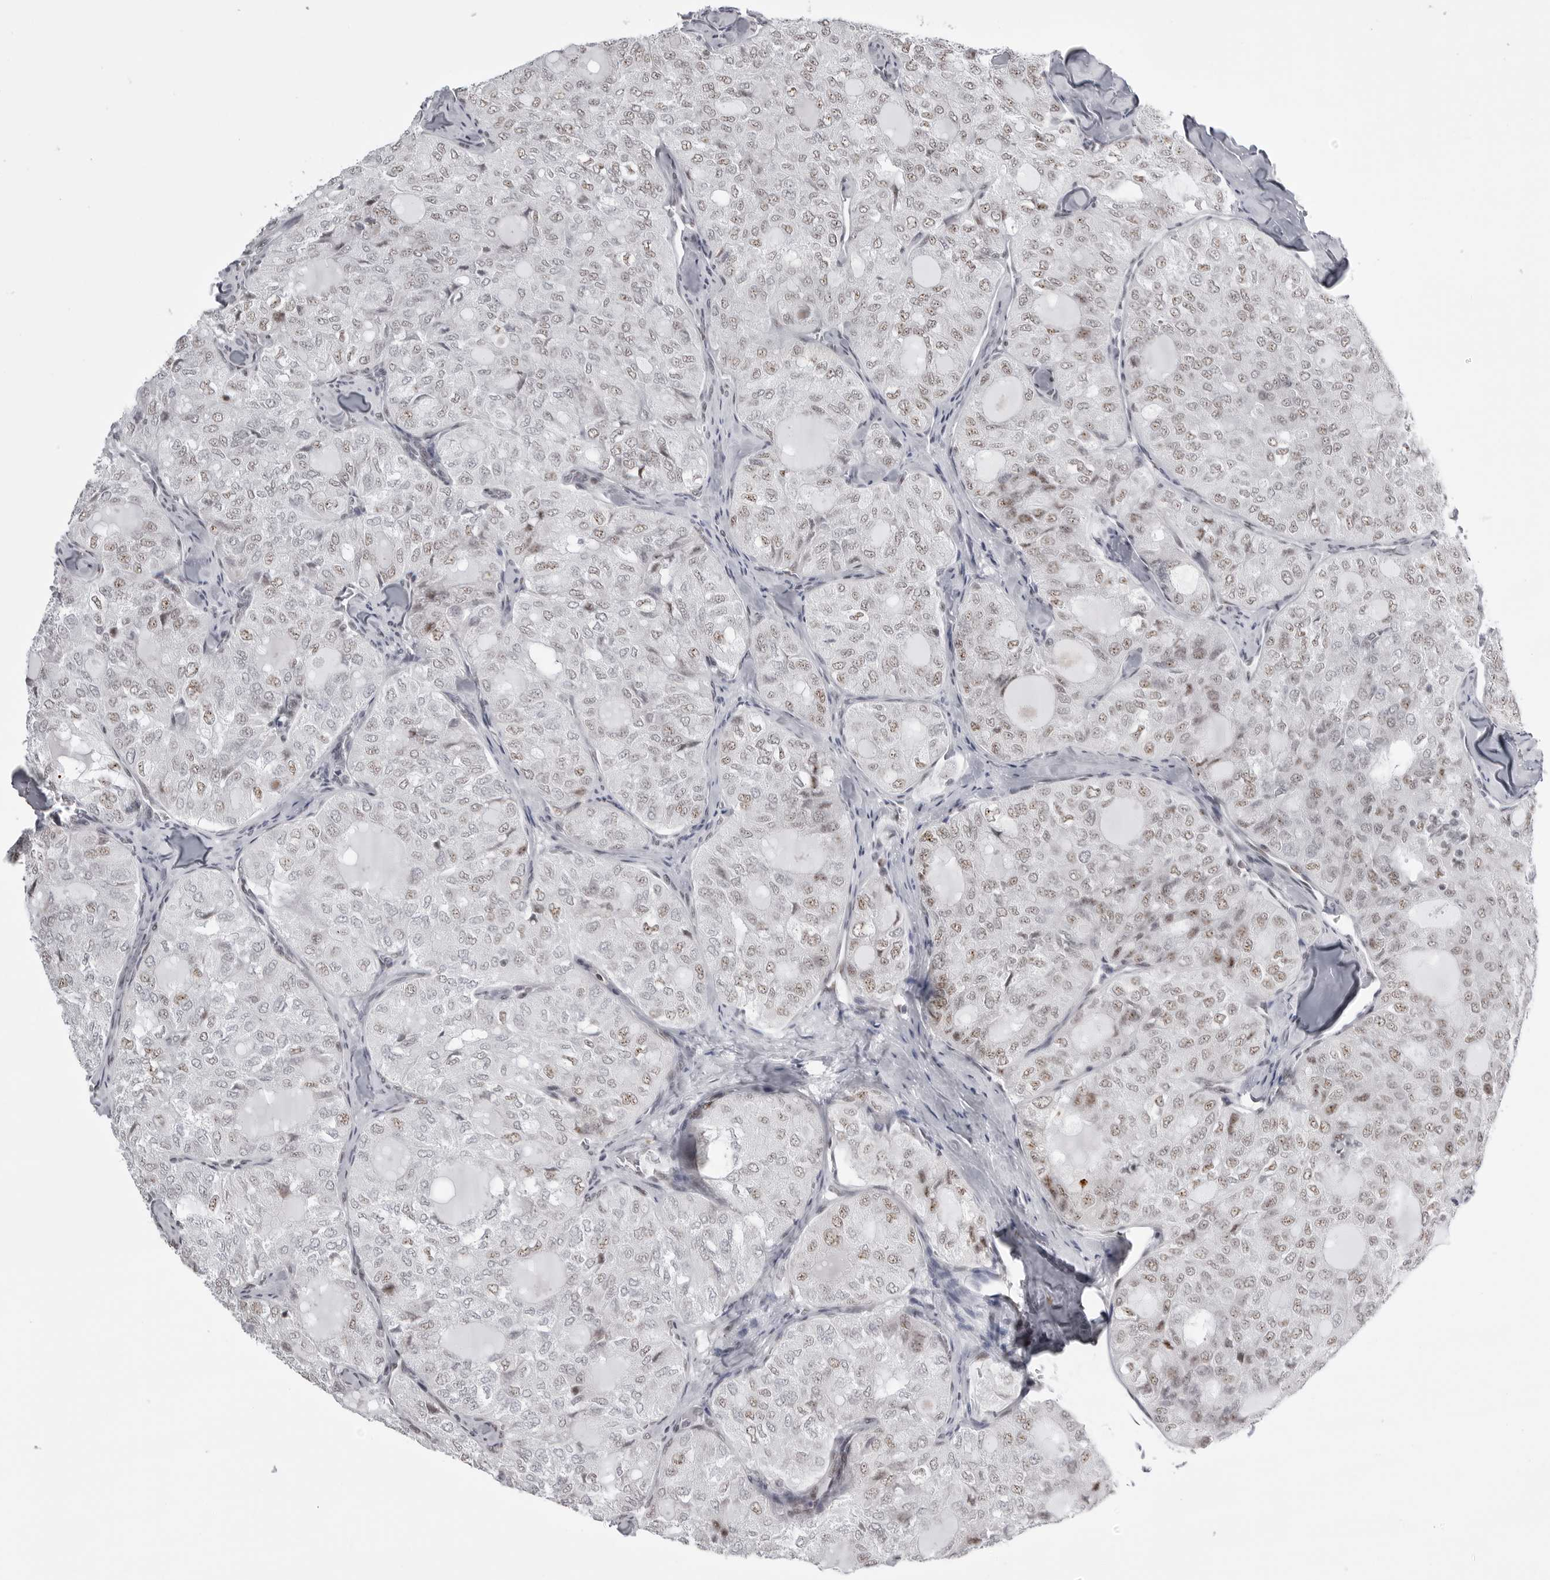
{"staining": {"intensity": "weak", "quantity": "25%-75%", "location": "nuclear"}, "tissue": "thyroid cancer", "cell_type": "Tumor cells", "image_type": "cancer", "snomed": [{"axis": "morphology", "description": "Follicular adenoma carcinoma, NOS"}, {"axis": "topography", "description": "Thyroid gland"}], "caption": "Tumor cells demonstrate low levels of weak nuclear staining in about 25%-75% of cells in follicular adenoma carcinoma (thyroid). Immunohistochemistry stains the protein in brown and the nuclei are stained blue.", "gene": "WRAP53", "patient": {"sex": "male", "age": 75}}